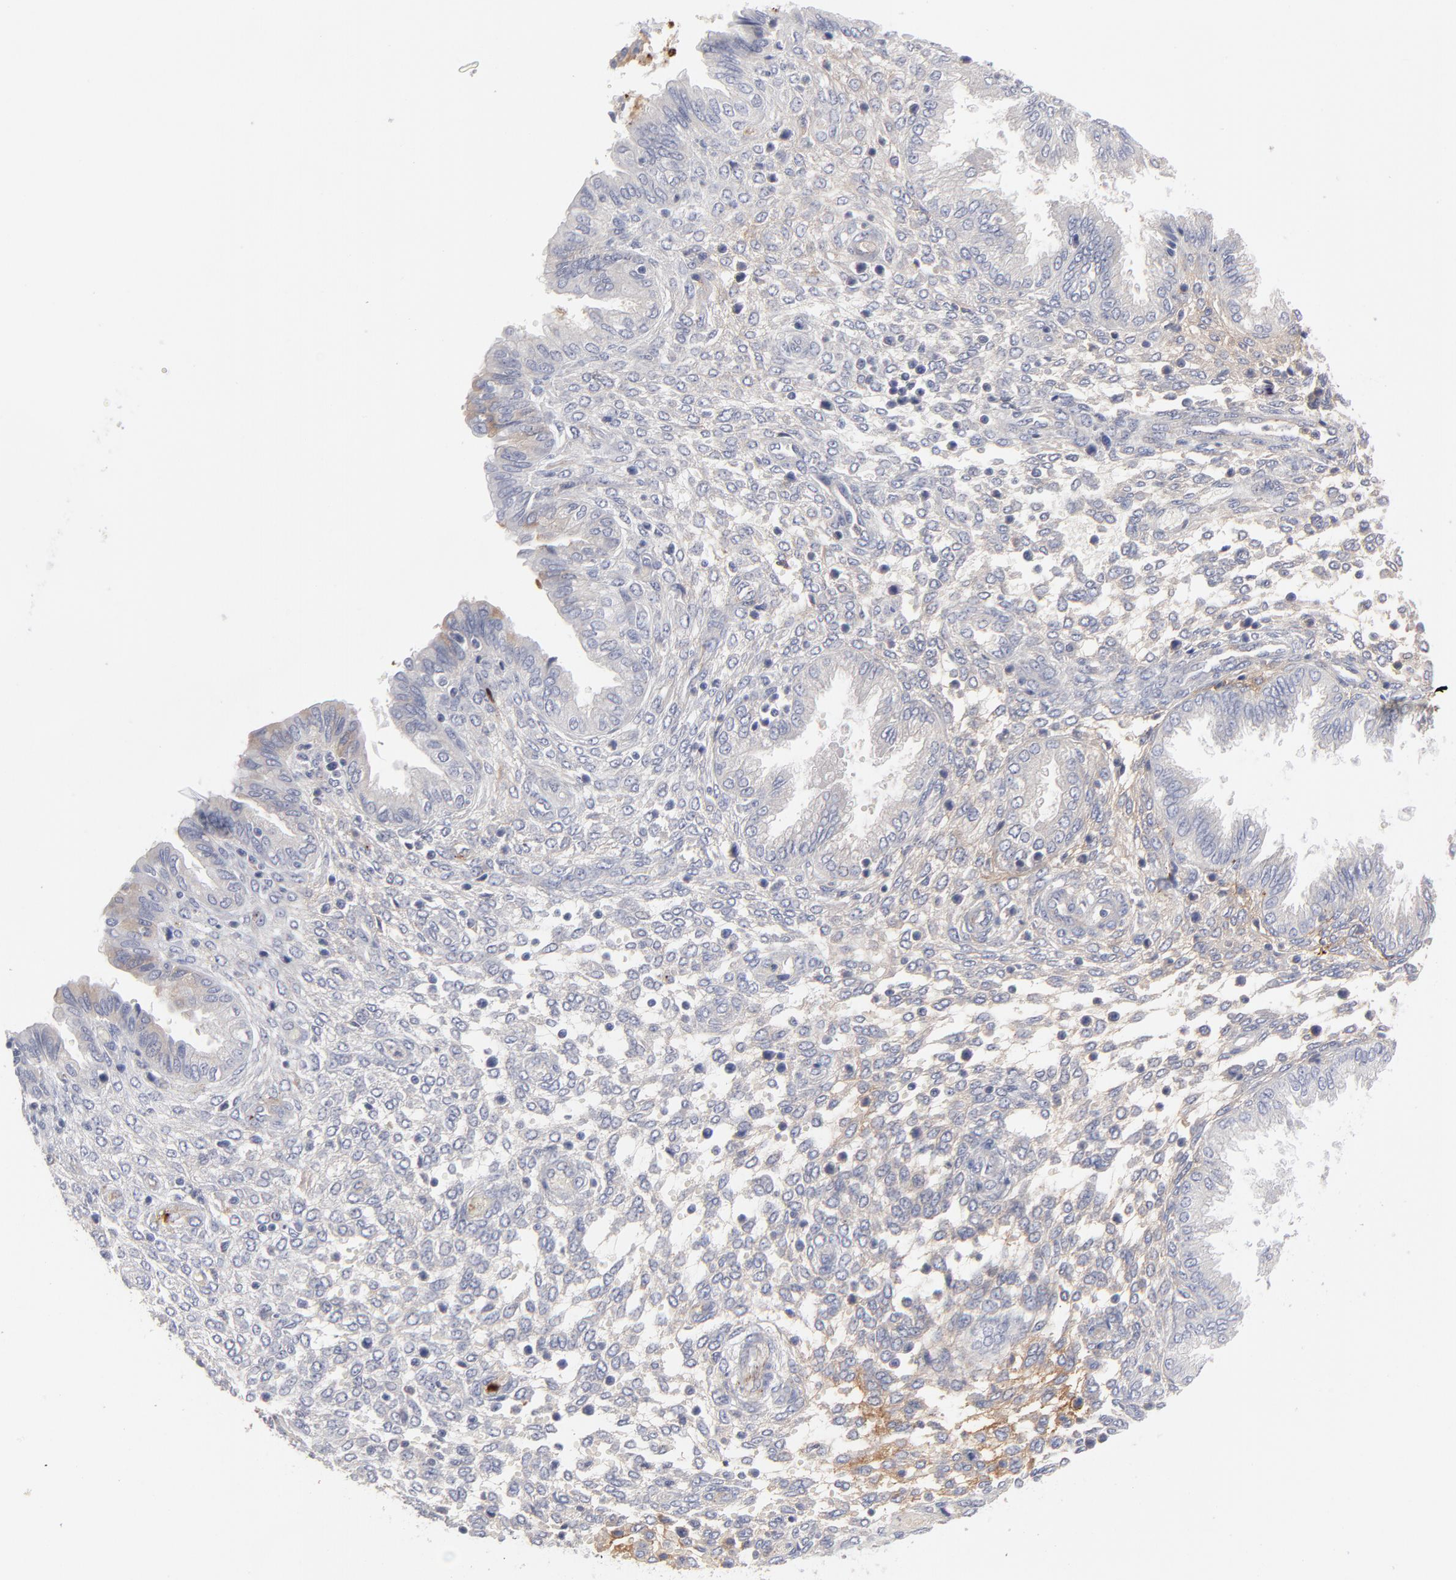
{"staining": {"intensity": "weak", "quantity": "<25%", "location": "cytoplasmic/membranous"}, "tissue": "endometrium", "cell_type": "Cells in endometrial stroma", "image_type": "normal", "snomed": [{"axis": "morphology", "description": "Normal tissue, NOS"}, {"axis": "topography", "description": "Endometrium"}], "caption": "Cells in endometrial stroma show no significant protein expression in normal endometrium. (Brightfield microscopy of DAB immunohistochemistry at high magnification).", "gene": "CCR3", "patient": {"sex": "female", "age": 33}}